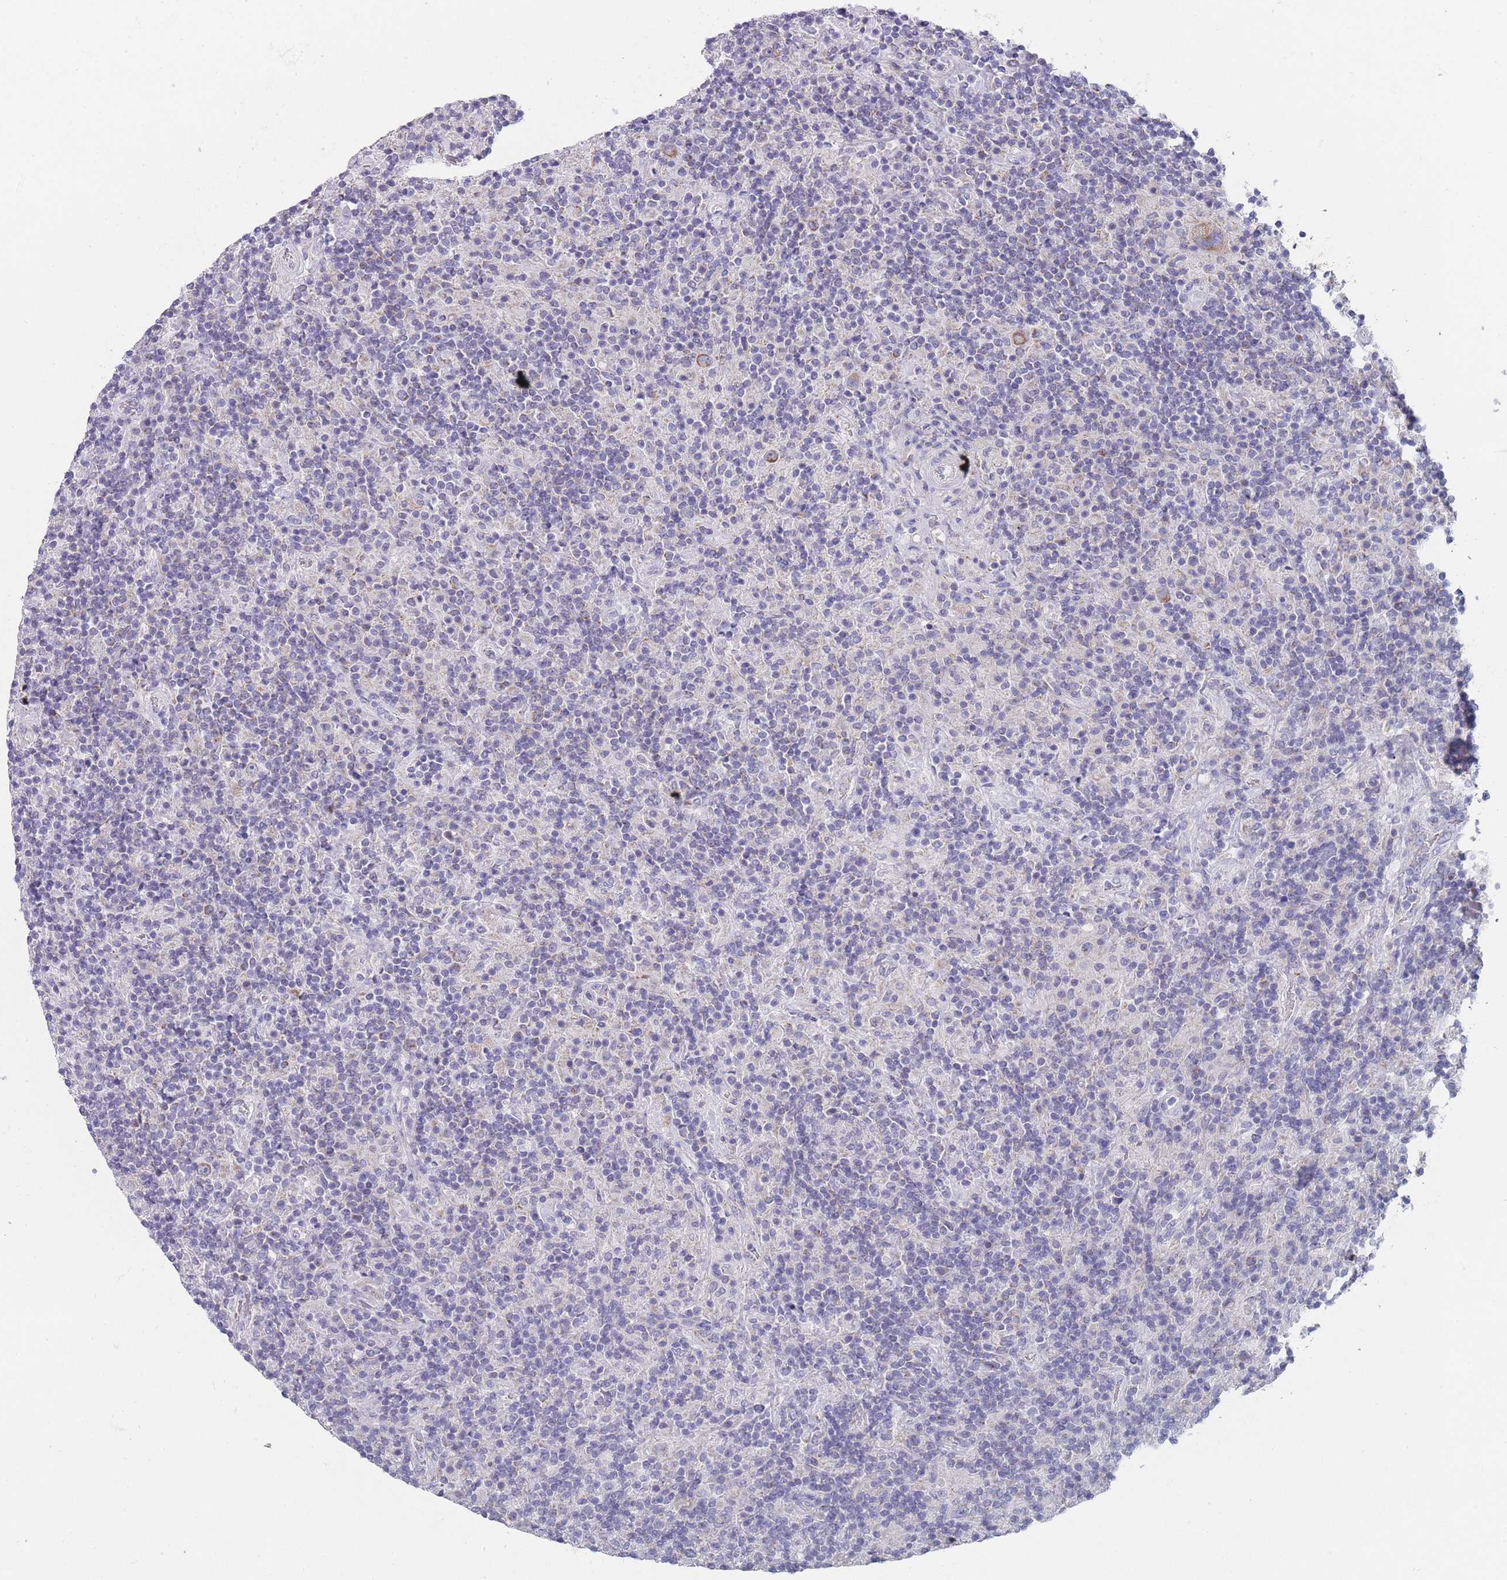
{"staining": {"intensity": "moderate", "quantity": "25%-75%", "location": "cytoplasmic/membranous"}, "tissue": "lymphoma", "cell_type": "Tumor cells", "image_type": "cancer", "snomed": [{"axis": "morphology", "description": "Hodgkin's disease, NOS"}, {"axis": "topography", "description": "Lymph node"}], "caption": "About 25%-75% of tumor cells in lymphoma demonstrate moderate cytoplasmic/membranous protein staining as visualized by brown immunohistochemical staining.", "gene": "MRPS14", "patient": {"sex": "male", "age": 70}}